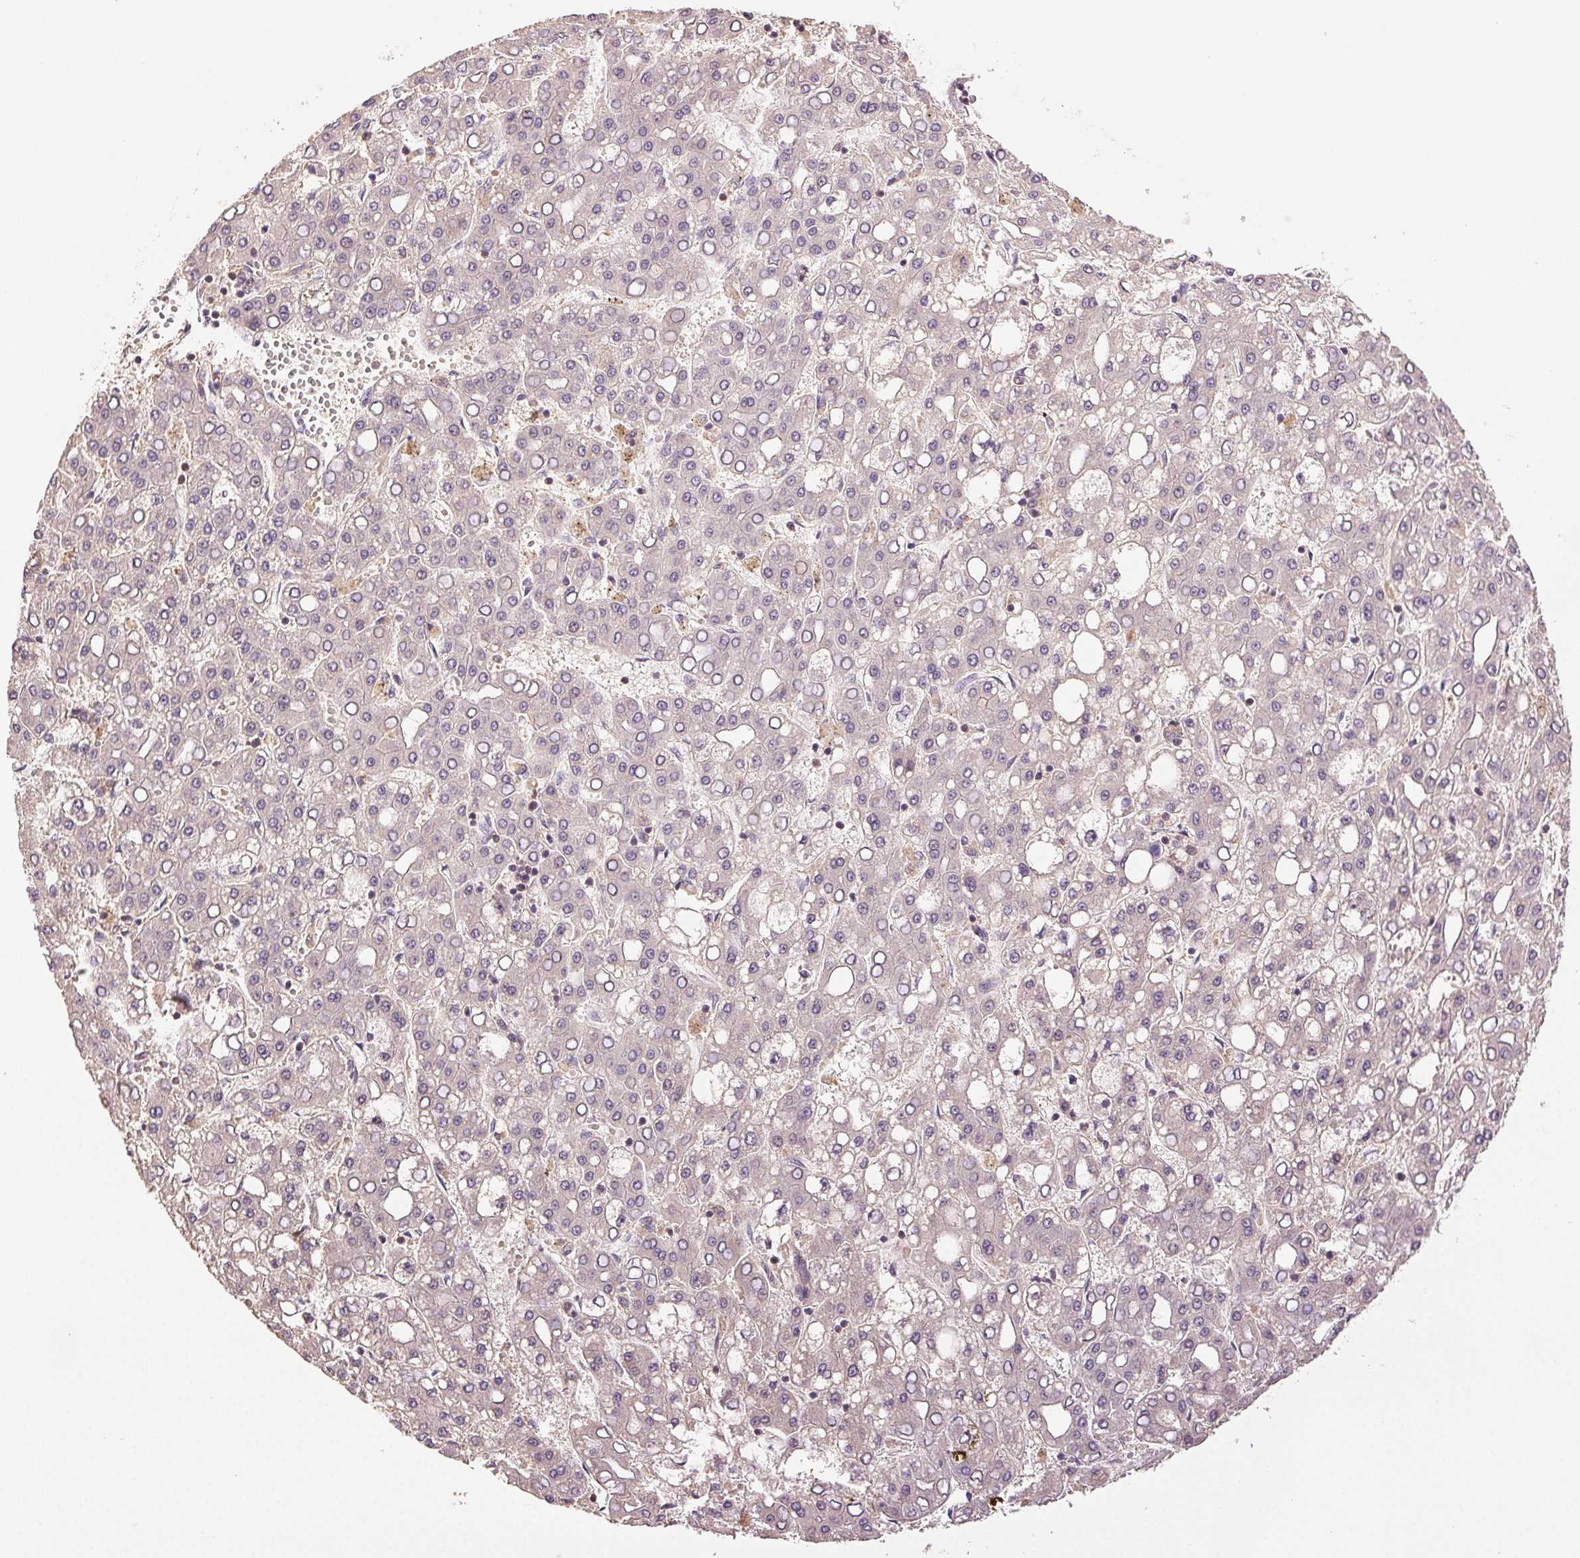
{"staining": {"intensity": "negative", "quantity": "none", "location": "none"}, "tissue": "liver cancer", "cell_type": "Tumor cells", "image_type": "cancer", "snomed": [{"axis": "morphology", "description": "Carcinoma, Hepatocellular, NOS"}, {"axis": "topography", "description": "Liver"}], "caption": "DAB immunohistochemical staining of hepatocellular carcinoma (liver) exhibits no significant staining in tumor cells.", "gene": "TMEM253", "patient": {"sex": "male", "age": 65}}